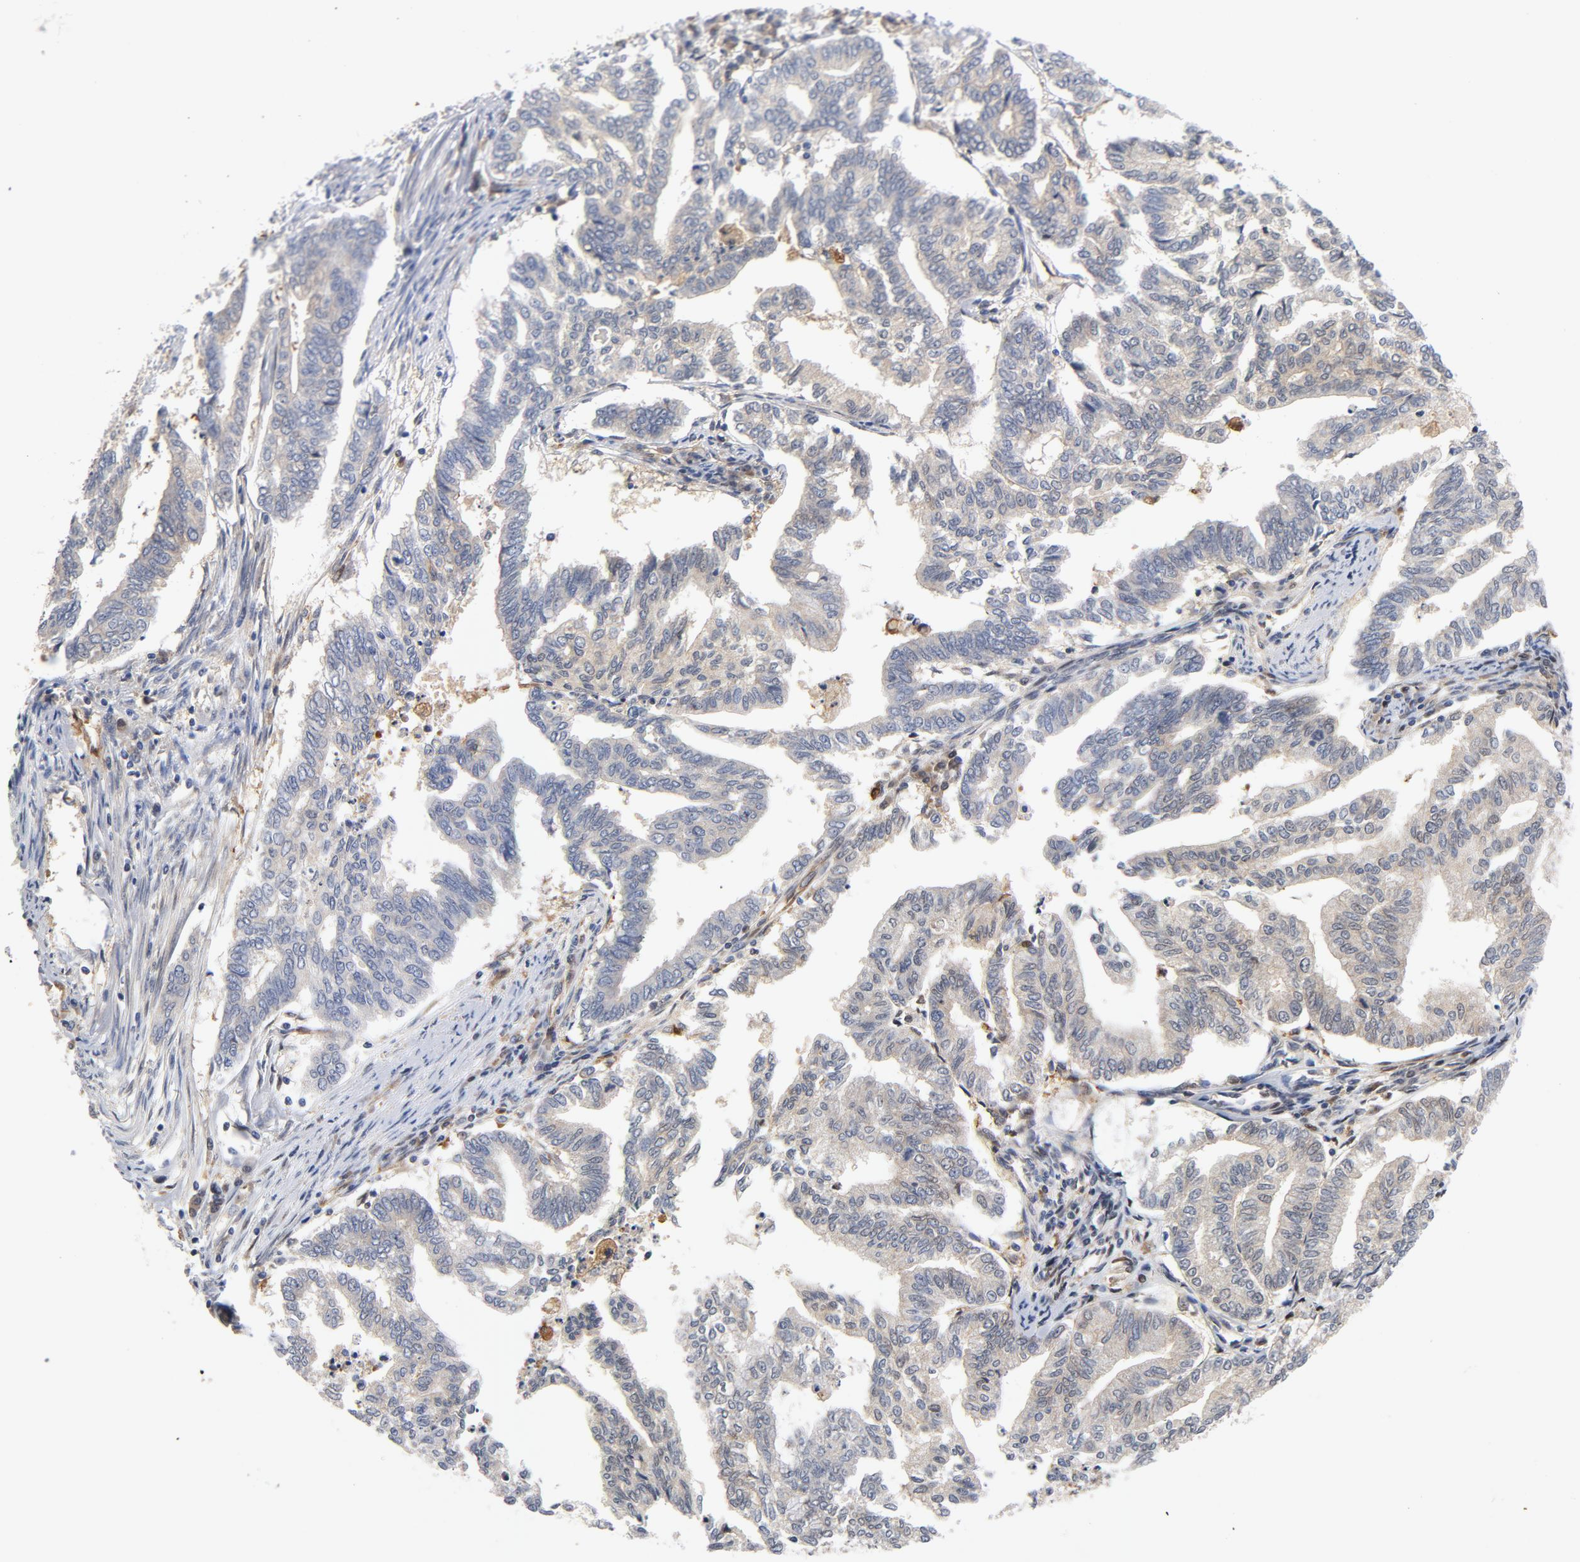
{"staining": {"intensity": "weak", "quantity": ">75%", "location": "cytoplasmic/membranous"}, "tissue": "endometrial cancer", "cell_type": "Tumor cells", "image_type": "cancer", "snomed": [{"axis": "morphology", "description": "Adenocarcinoma, NOS"}, {"axis": "topography", "description": "Endometrium"}], "caption": "Tumor cells demonstrate low levels of weak cytoplasmic/membranous staining in approximately >75% of cells in human endometrial adenocarcinoma. The staining was performed using DAB, with brown indicating positive protein expression. Nuclei are stained blue with hematoxylin.", "gene": "RAPGEF4", "patient": {"sex": "female", "age": 79}}